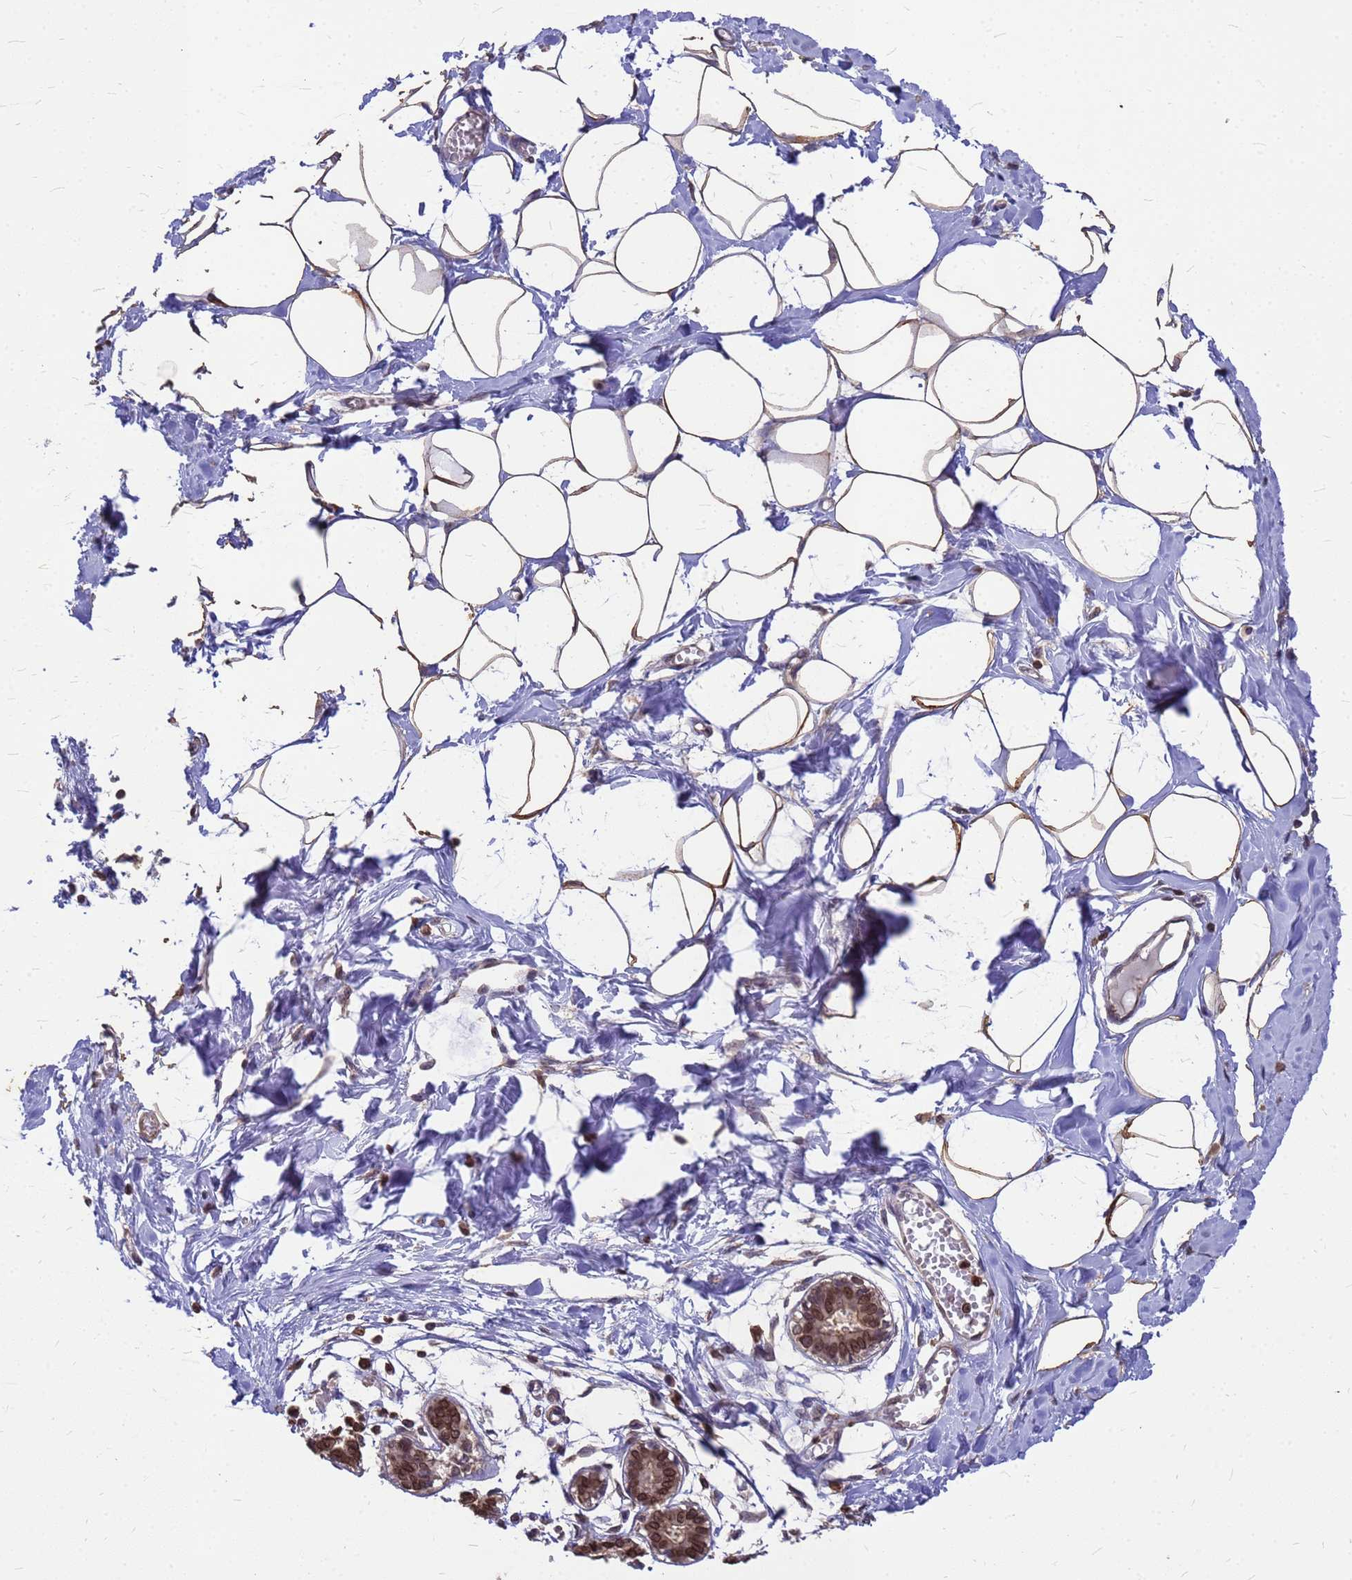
{"staining": {"intensity": "moderate", "quantity": ">75%", "location": "cytoplasmic/membranous"}, "tissue": "breast", "cell_type": "Adipocytes", "image_type": "normal", "snomed": [{"axis": "morphology", "description": "Normal tissue, NOS"}, {"axis": "topography", "description": "Breast"}], "caption": "Brown immunohistochemical staining in benign human breast displays moderate cytoplasmic/membranous positivity in about >75% of adipocytes.", "gene": "C1orf35", "patient": {"sex": "female", "age": 27}}